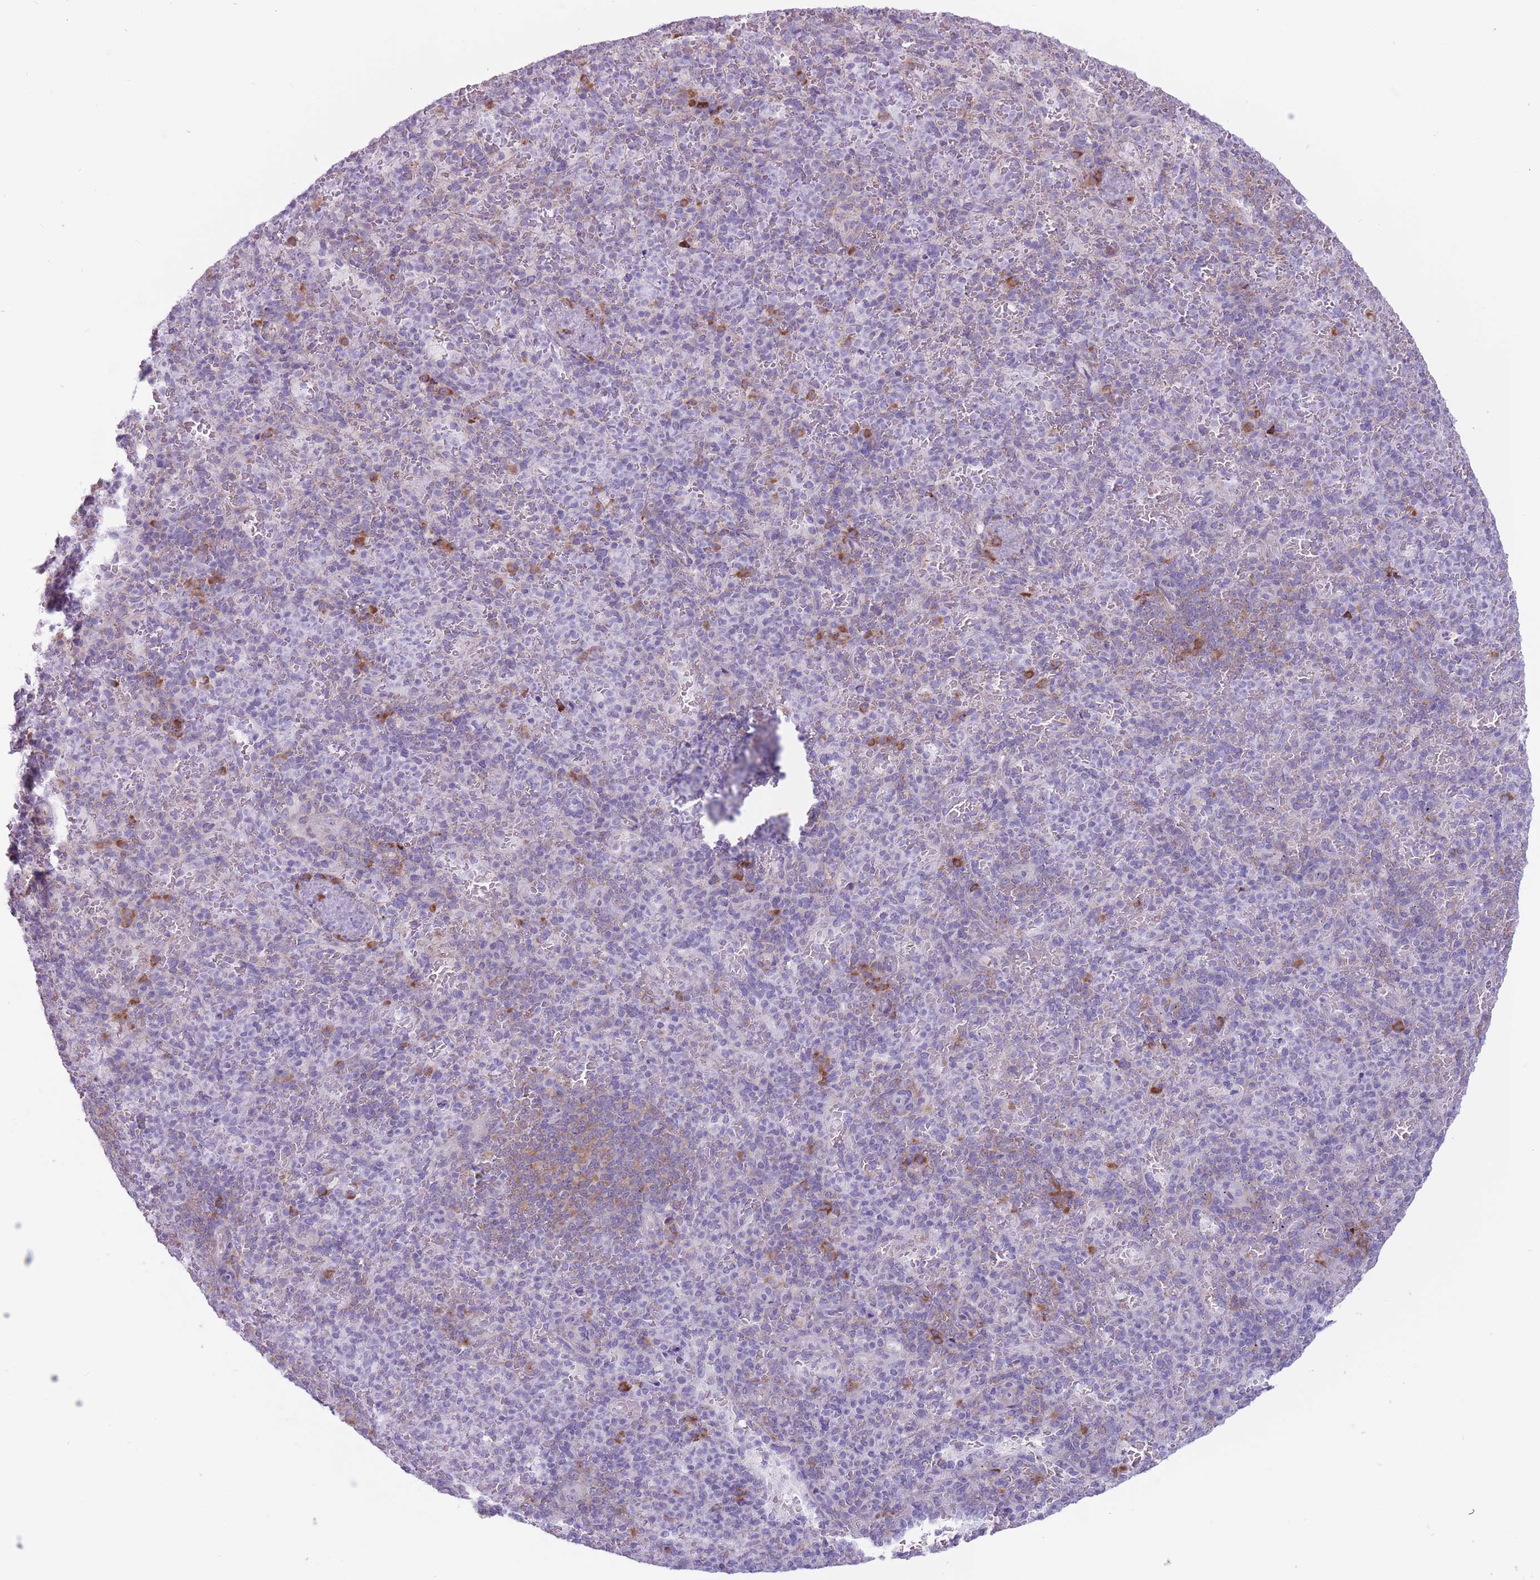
{"staining": {"intensity": "moderate", "quantity": "<25%", "location": "cytoplasmic/membranous"}, "tissue": "spleen", "cell_type": "Cells in red pulp", "image_type": "normal", "snomed": [{"axis": "morphology", "description": "Normal tissue, NOS"}, {"axis": "topography", "description": "Spleen"}], "caption": "This histopathology image demonstrates unremarkable spleen stained with immunohistochemistry (IHC) to label a protein in brown. The cytoplasmic/membranous of cells in red pulp show moderate positivity for the protein. Nuclei are counter-stained blue.", "gene": "RPL18", "patient": {"sex": "female", "age": 74}}